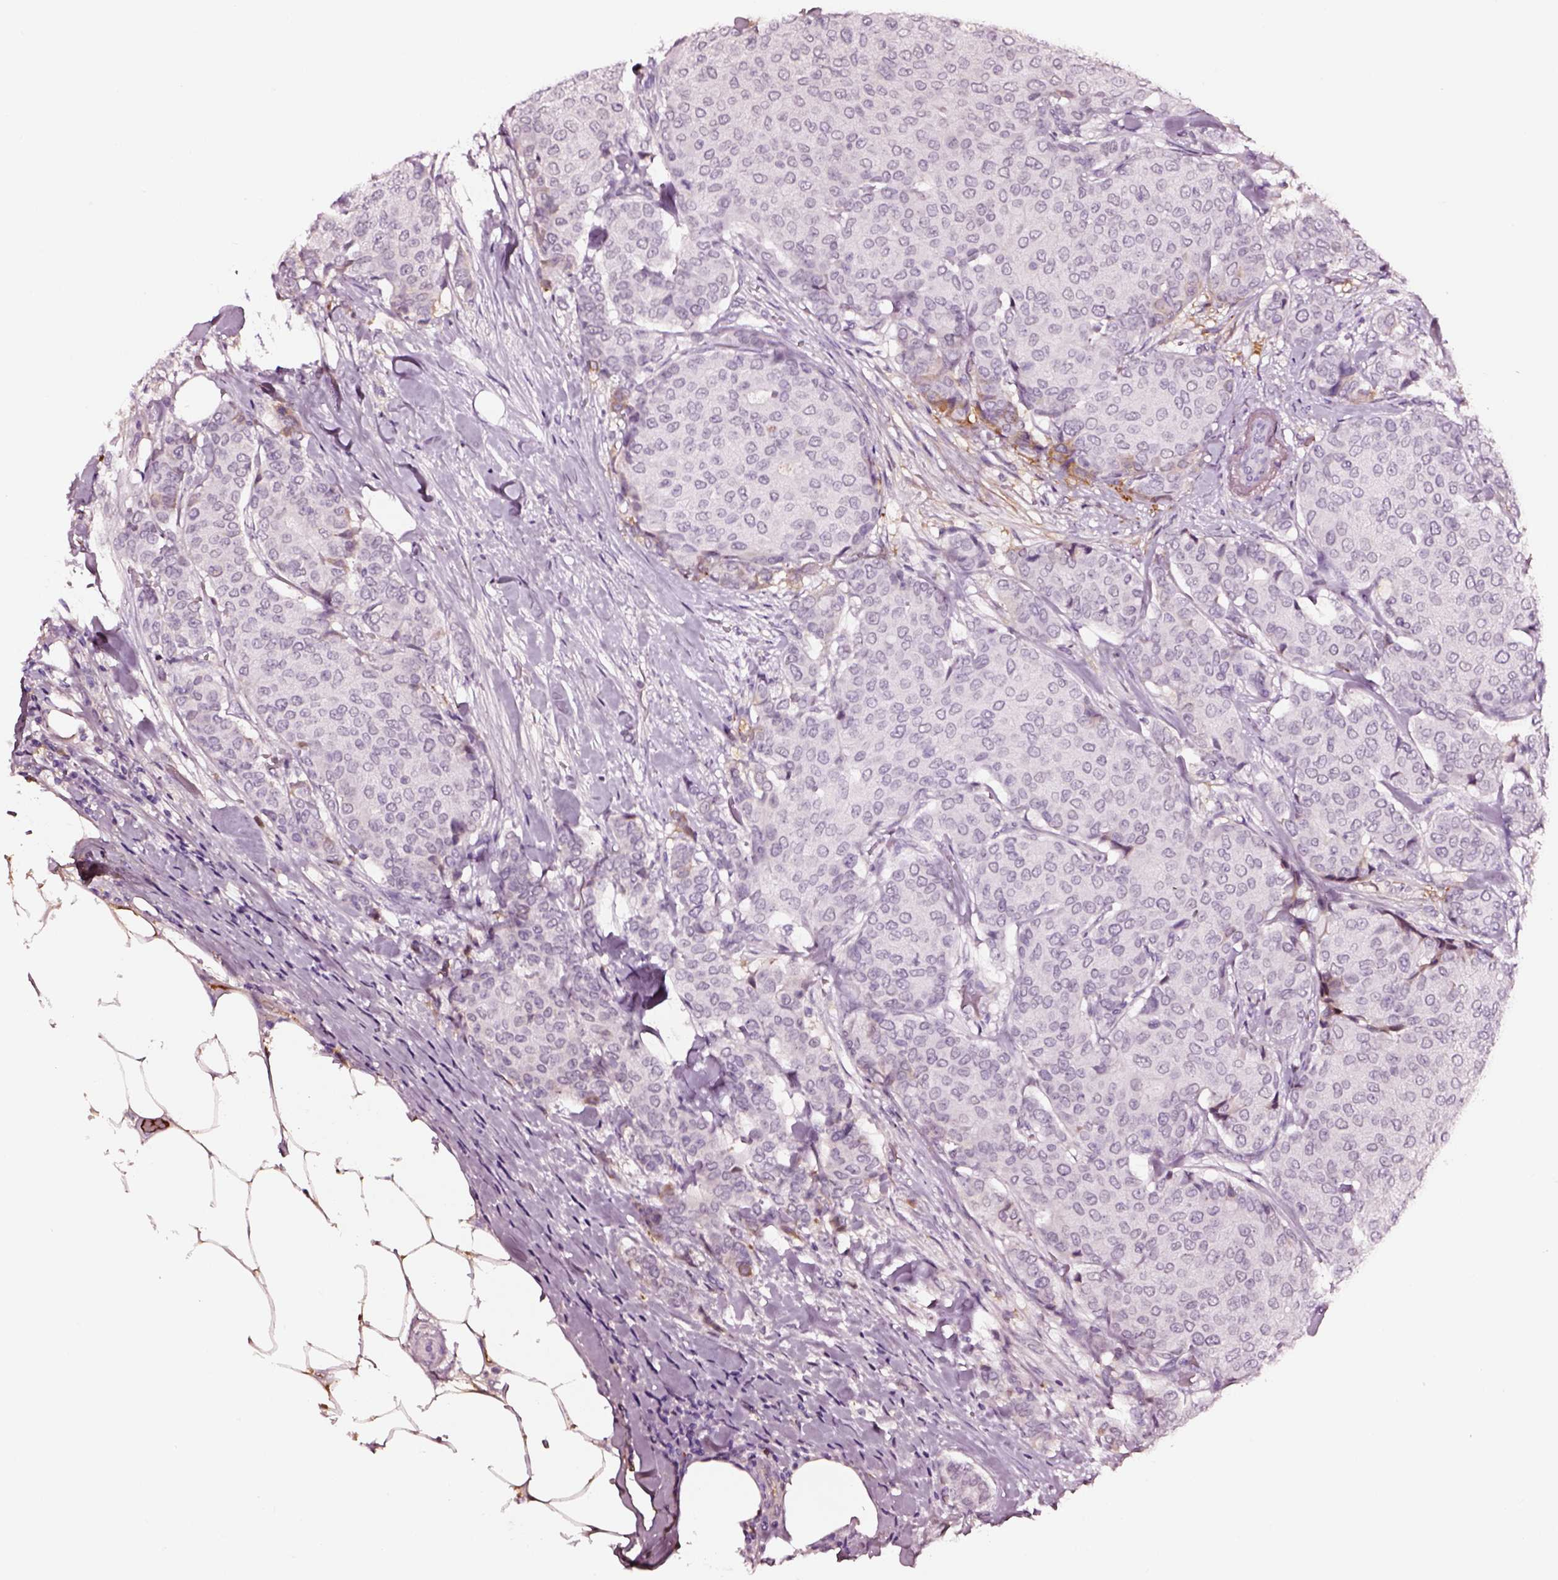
{"staining": {"intensity": "negative", "quantity": "none", "location": "none"}, "tissue": "breast cancer", "cell_type": "Tumor cells", "image_type": "cancer", "snomed": [{"axis": "morphology", "description": "Duct carcinoma"}, {"axis": "topography", "description": "Breast"}], "caption": "There is no significant positivity in tumor cells of breast cancer (invasive ductal carcinoma).", "gene": "TF", "patient": {"sex": "female", "age": 75}}